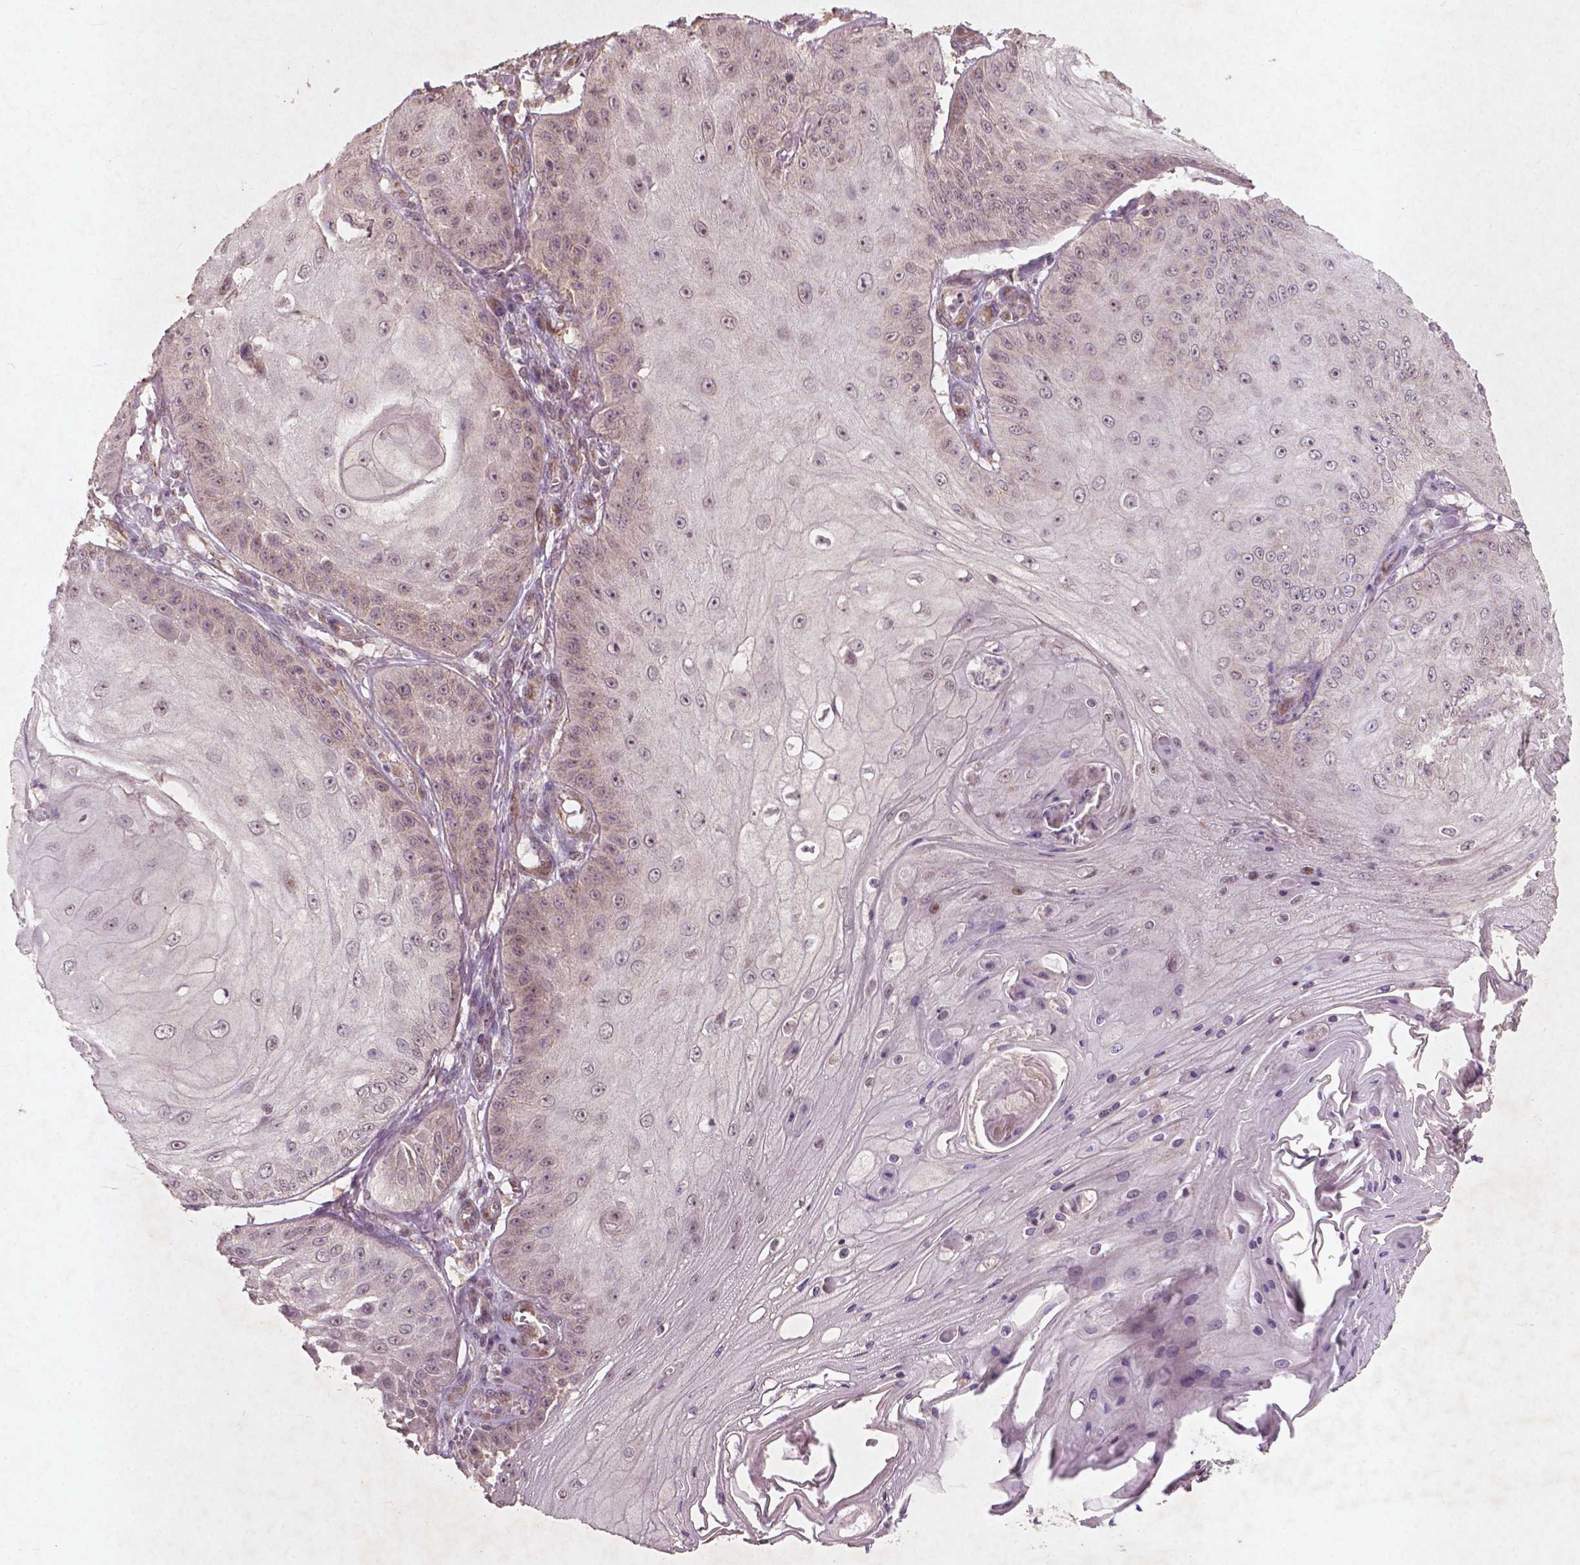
{"staining": {"intensity": "negative", "quantity": "none", "location": "none"}, "tissue": "skin cancer", "cell_type": "Tumor cells", "image_type": "cancer", "snomed": [{"axis": "morphology", "description": "Squamous cell carcinoma, NOS"}, {"axis": "topography", "description": "Skin"}], "caption": "Skin cancer stained for a protein using immunohistochemistry exhibits no positivity tumor cells.", "gene": "SMAD2", "patient": {"sex": "male", "age": 70}}